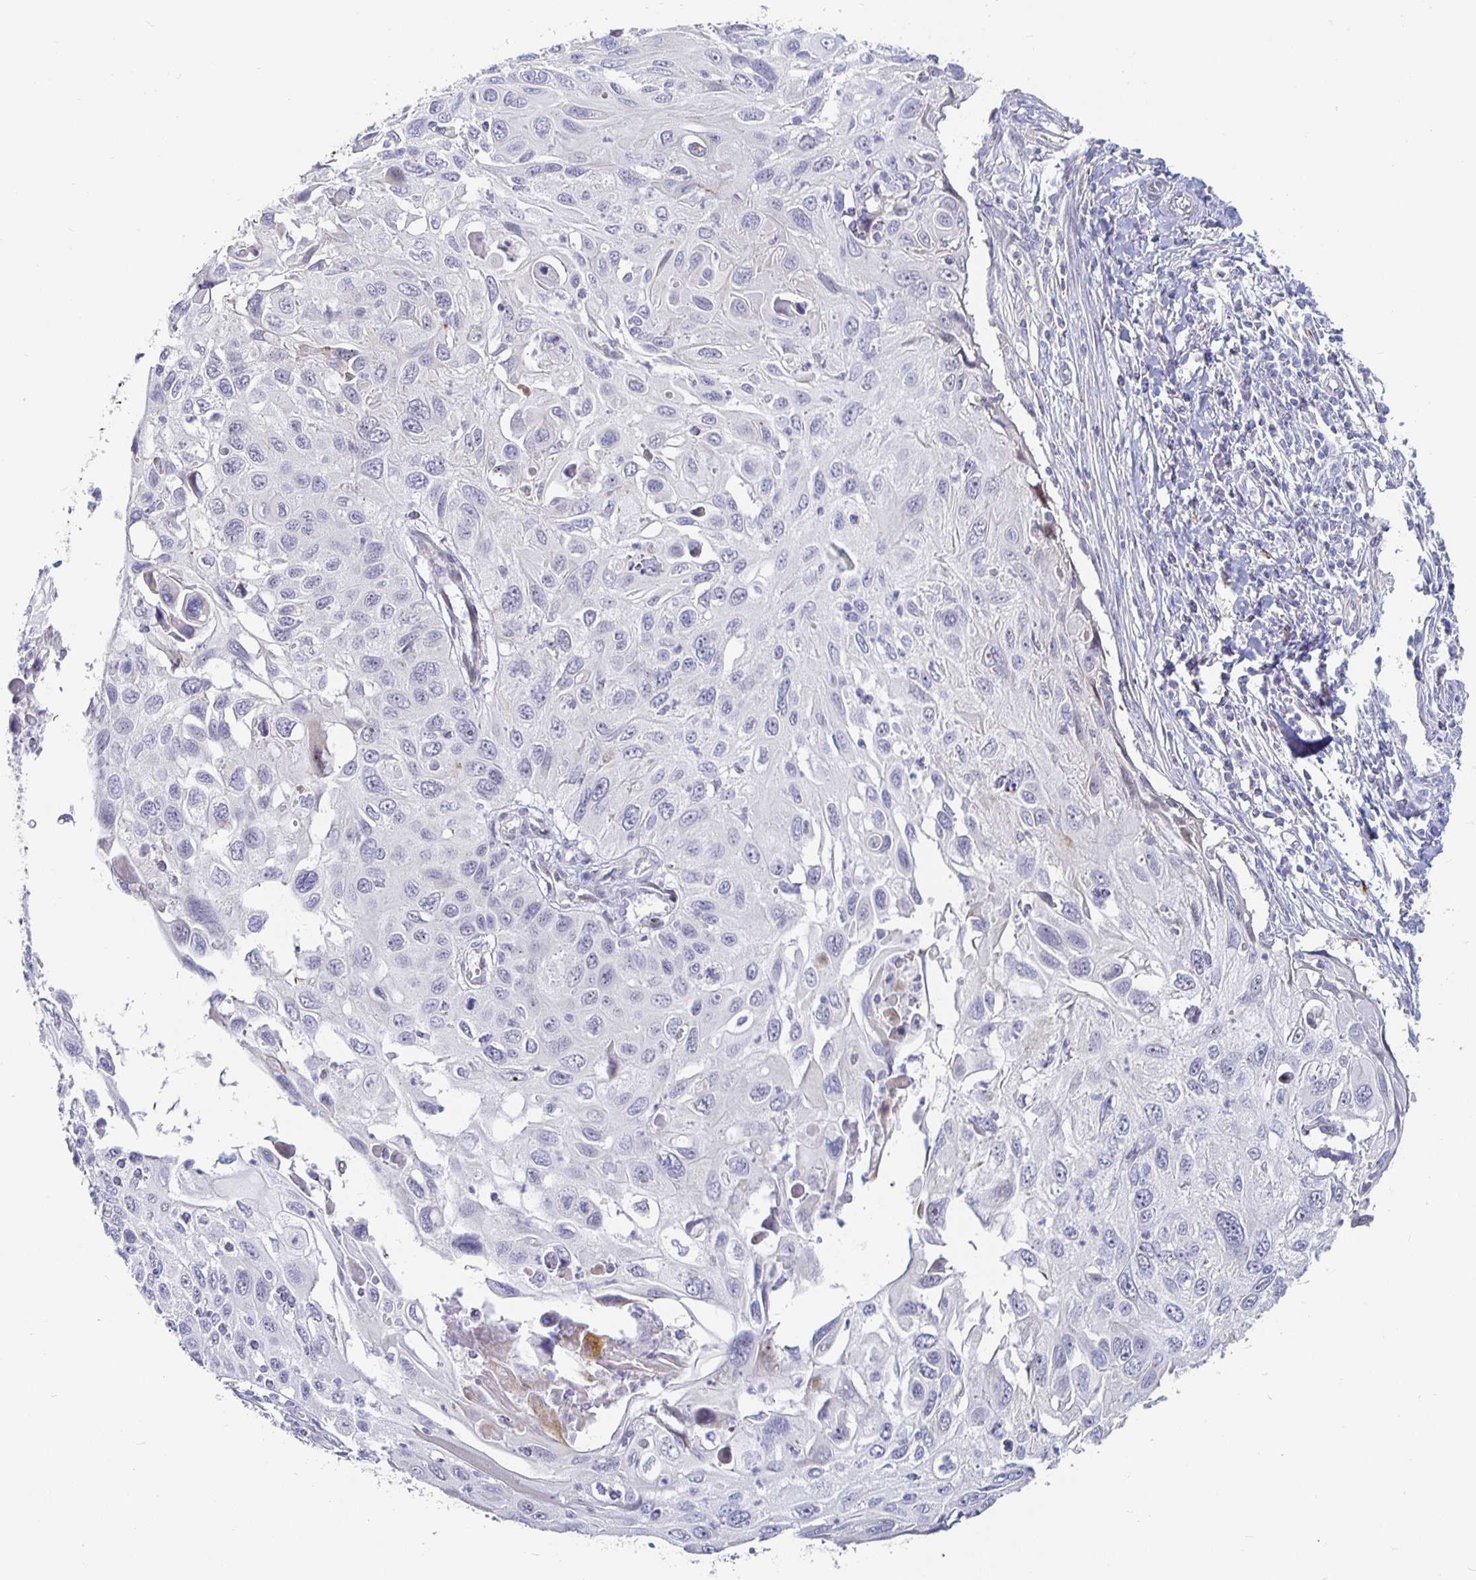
{"staining": {"intensity": "negative", "quantity": "none", "location": "none"}, "tissue": "cervical cancer", "cell_type": "Tumor cells", "image_type": "cancer", "snomed": [{"axis": "morphology", "description": "Squamous cell carcinoma, NOS"}, {"axis": "topography", "description": "Cervix"}], "caption": "There is no significant staining in tumor cells of cervical cancer (squamous cell carcinoma). (Brightfield microscopy of DAB immunohistochemistry at high magnification).", "gene": "S100G", "patient": {"sex": "female", "age": 70}}